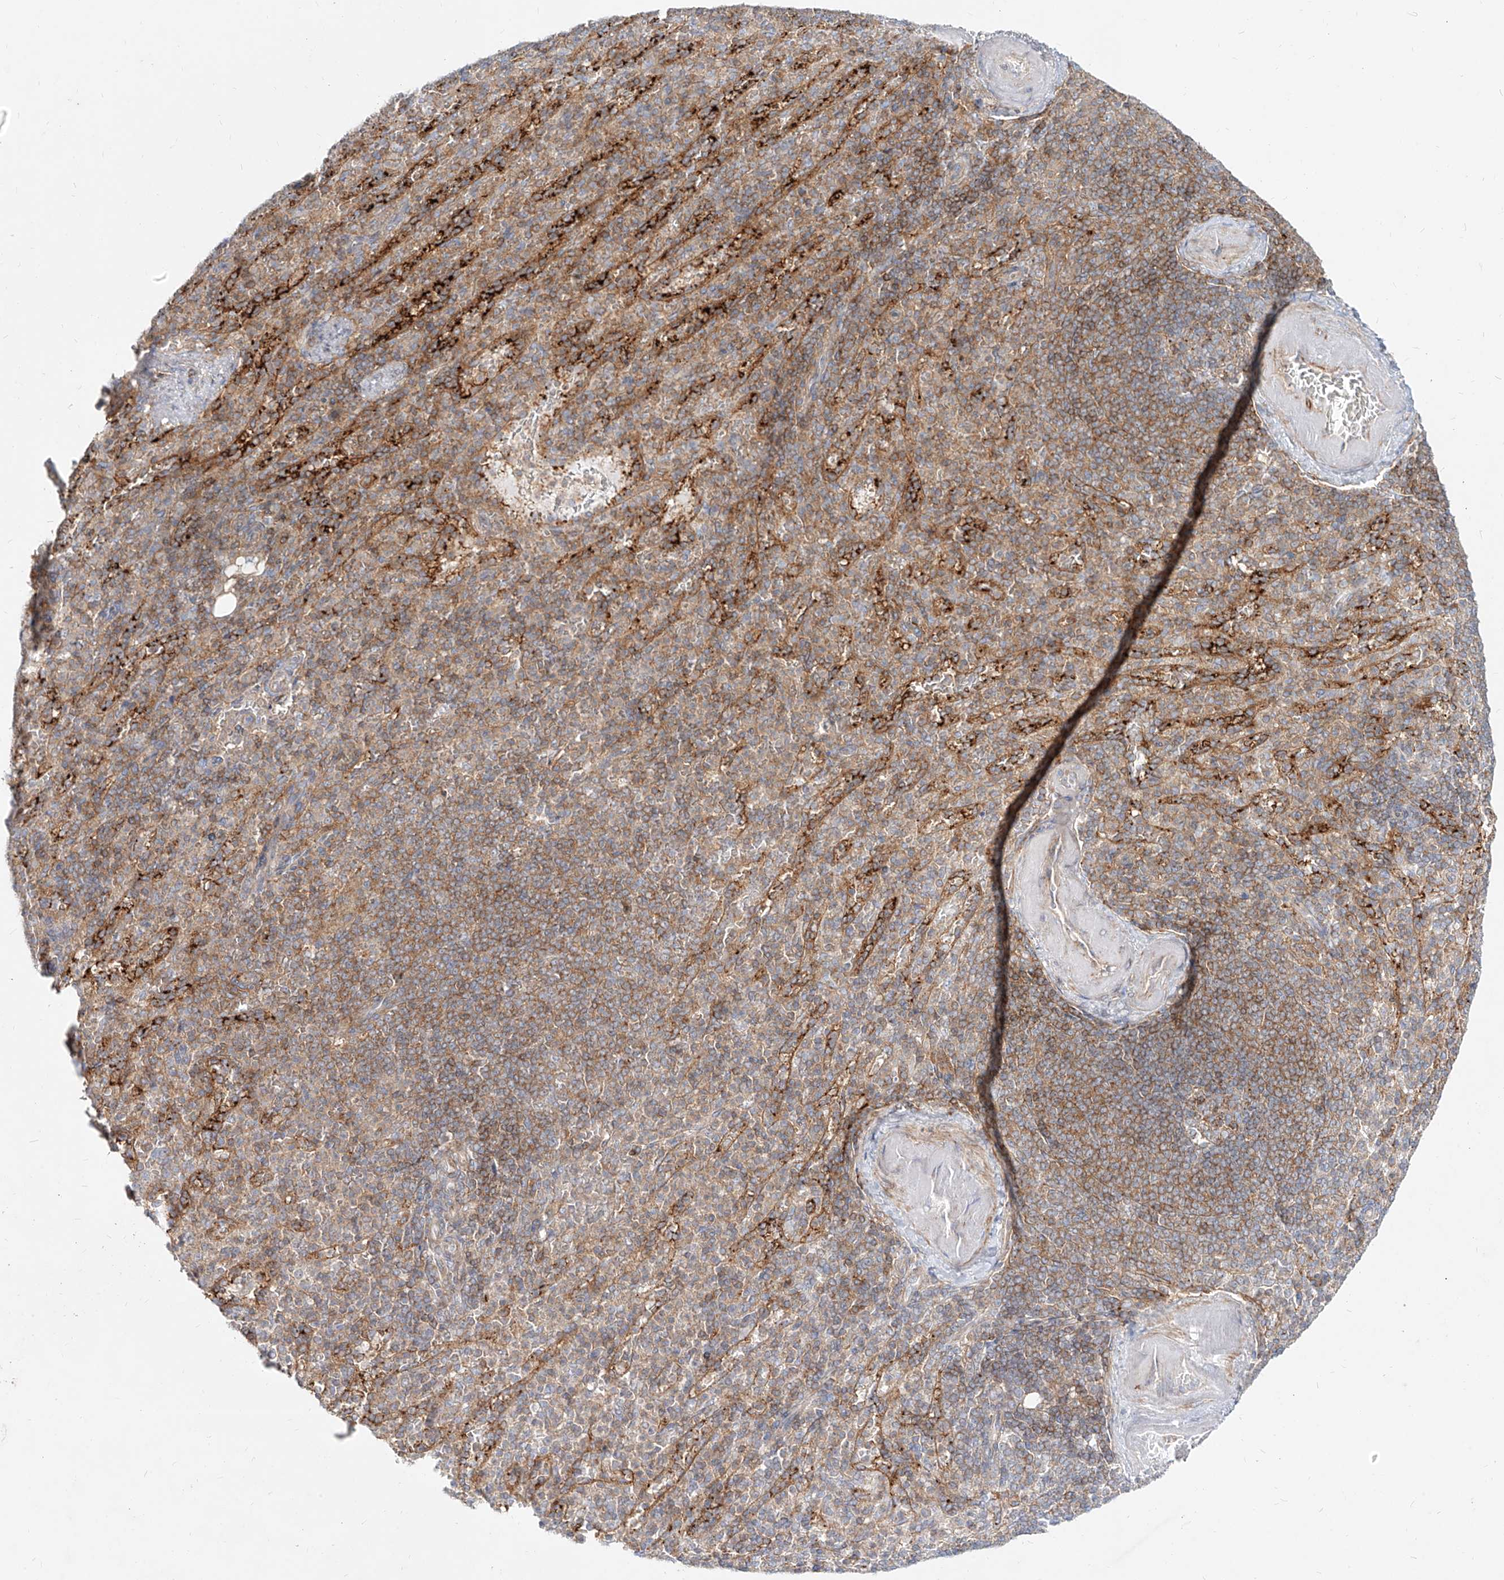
{"staining": {"intensity": "weak", "quantity": "25%-75%", "location": "cytoplasmic/membranous"}, "tissue": "spleen", "cell_type": "Cells in red pulp", "image_type": "normal", "snomed": [{"axis": "morphology", "description": "Normal tissue, NOS"}, {"axis": "topography", "description": "Spleen"}], "caption": "DAB (3,3'-diaminobenzidine) immunohistochemical staining of benign spleen shows weak cytoplasmic/membranous protein staining in approximately 25%-75% of cells in red pulp.", "gene": "SLC2A12", "patient": {"sex": "female", "age": 74}}